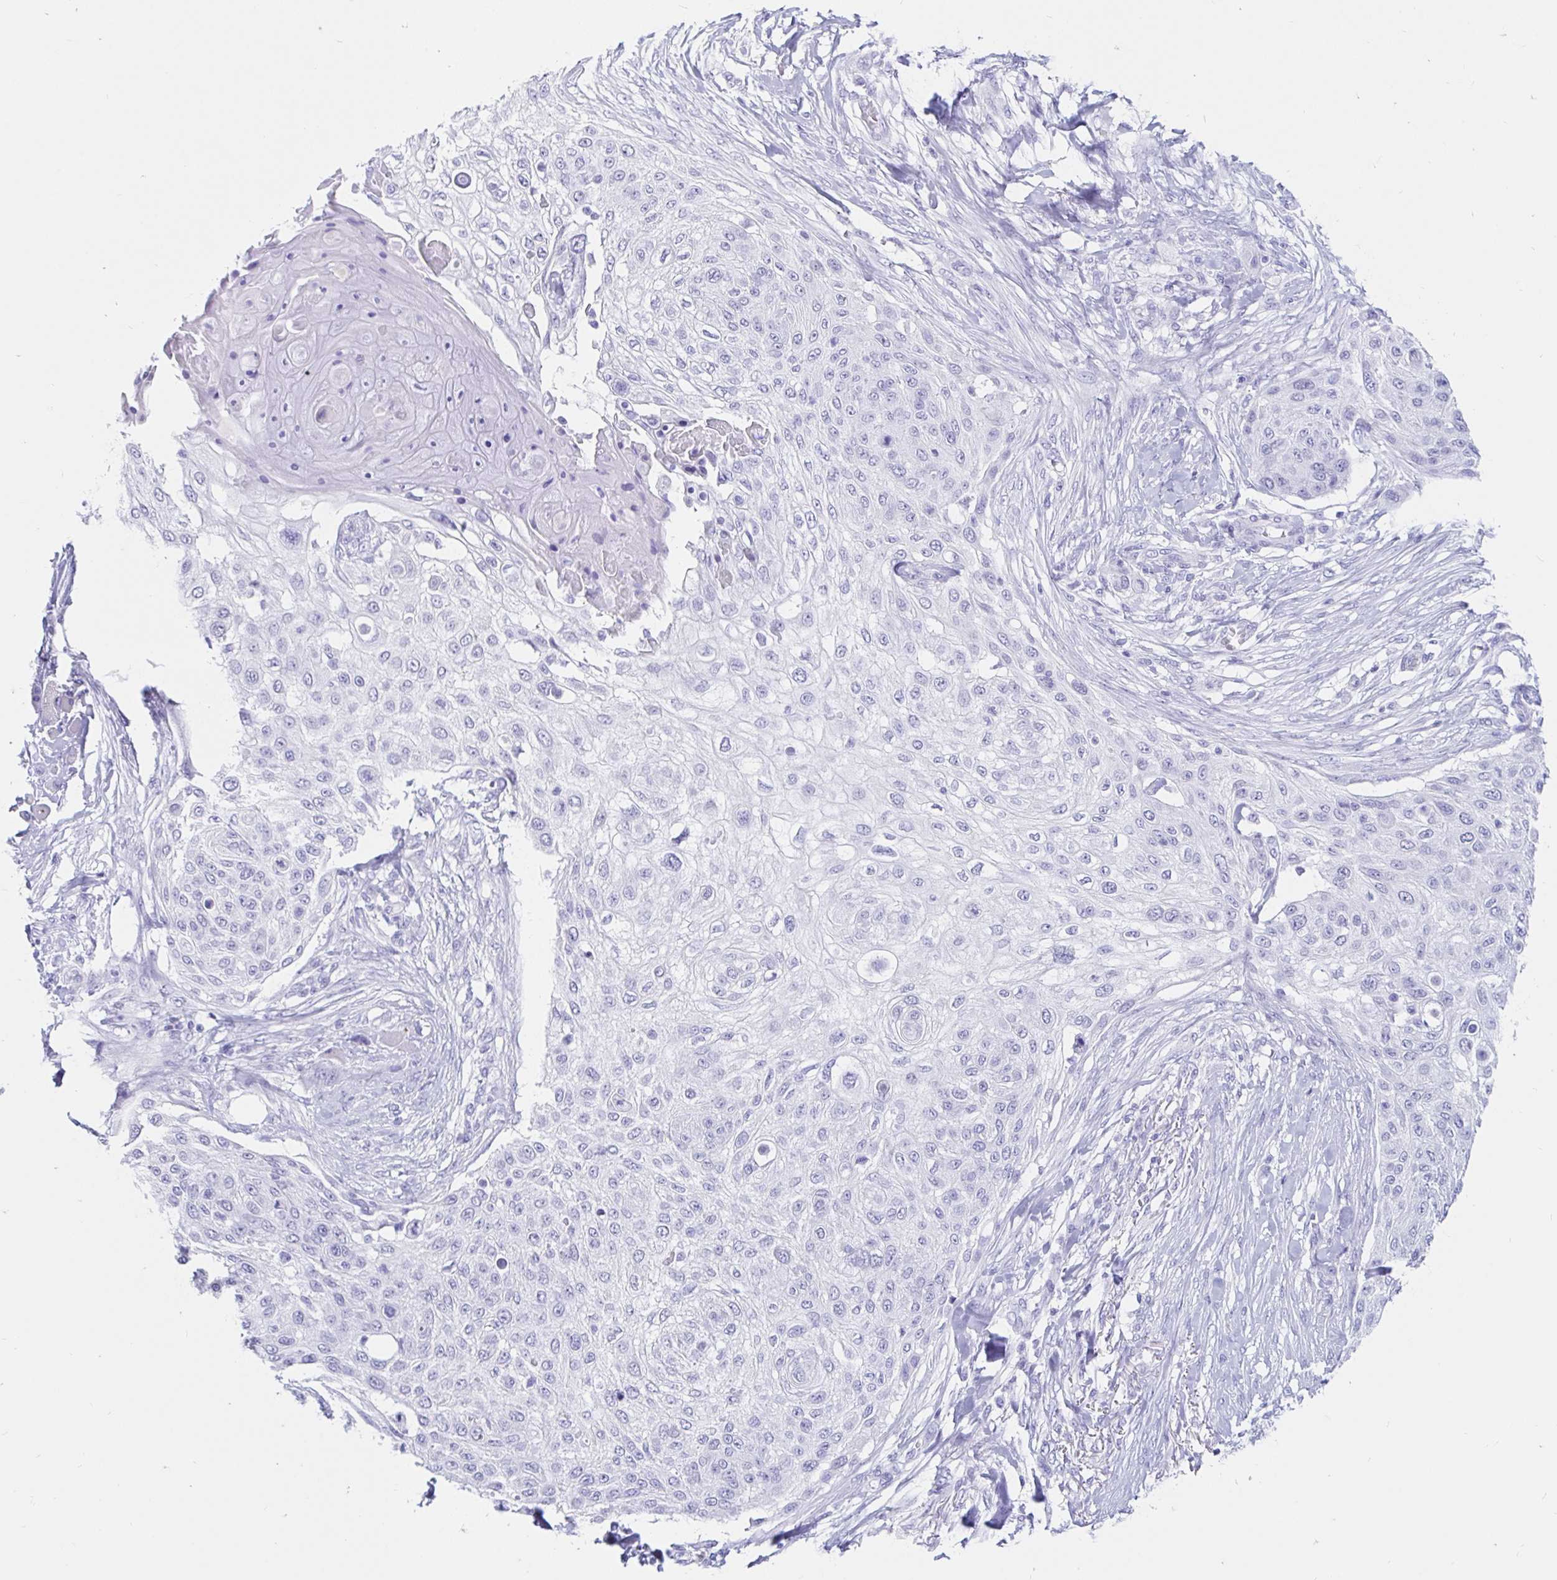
{"staining": {"intensity": "negative", "quantity": "none", "location": "none"}, "tissue": "skin cancer", "cell_type": "Tumor cells", "image_type": "cancer", "snomed": [{"axis": "morphology", "description": "Squamous cell carcinoma, NOS"}, {"axis": "topography", "description": "Skin"}], "caption": "Immunohistochemistry (IHC) histopathology image of skin cancer (squamous cell carcinoma) stained for a protein (brown), which exhibits no staining in tumor cells.", "gene": "OR6T1", "patient": {"sex": "female", "age": 87}}